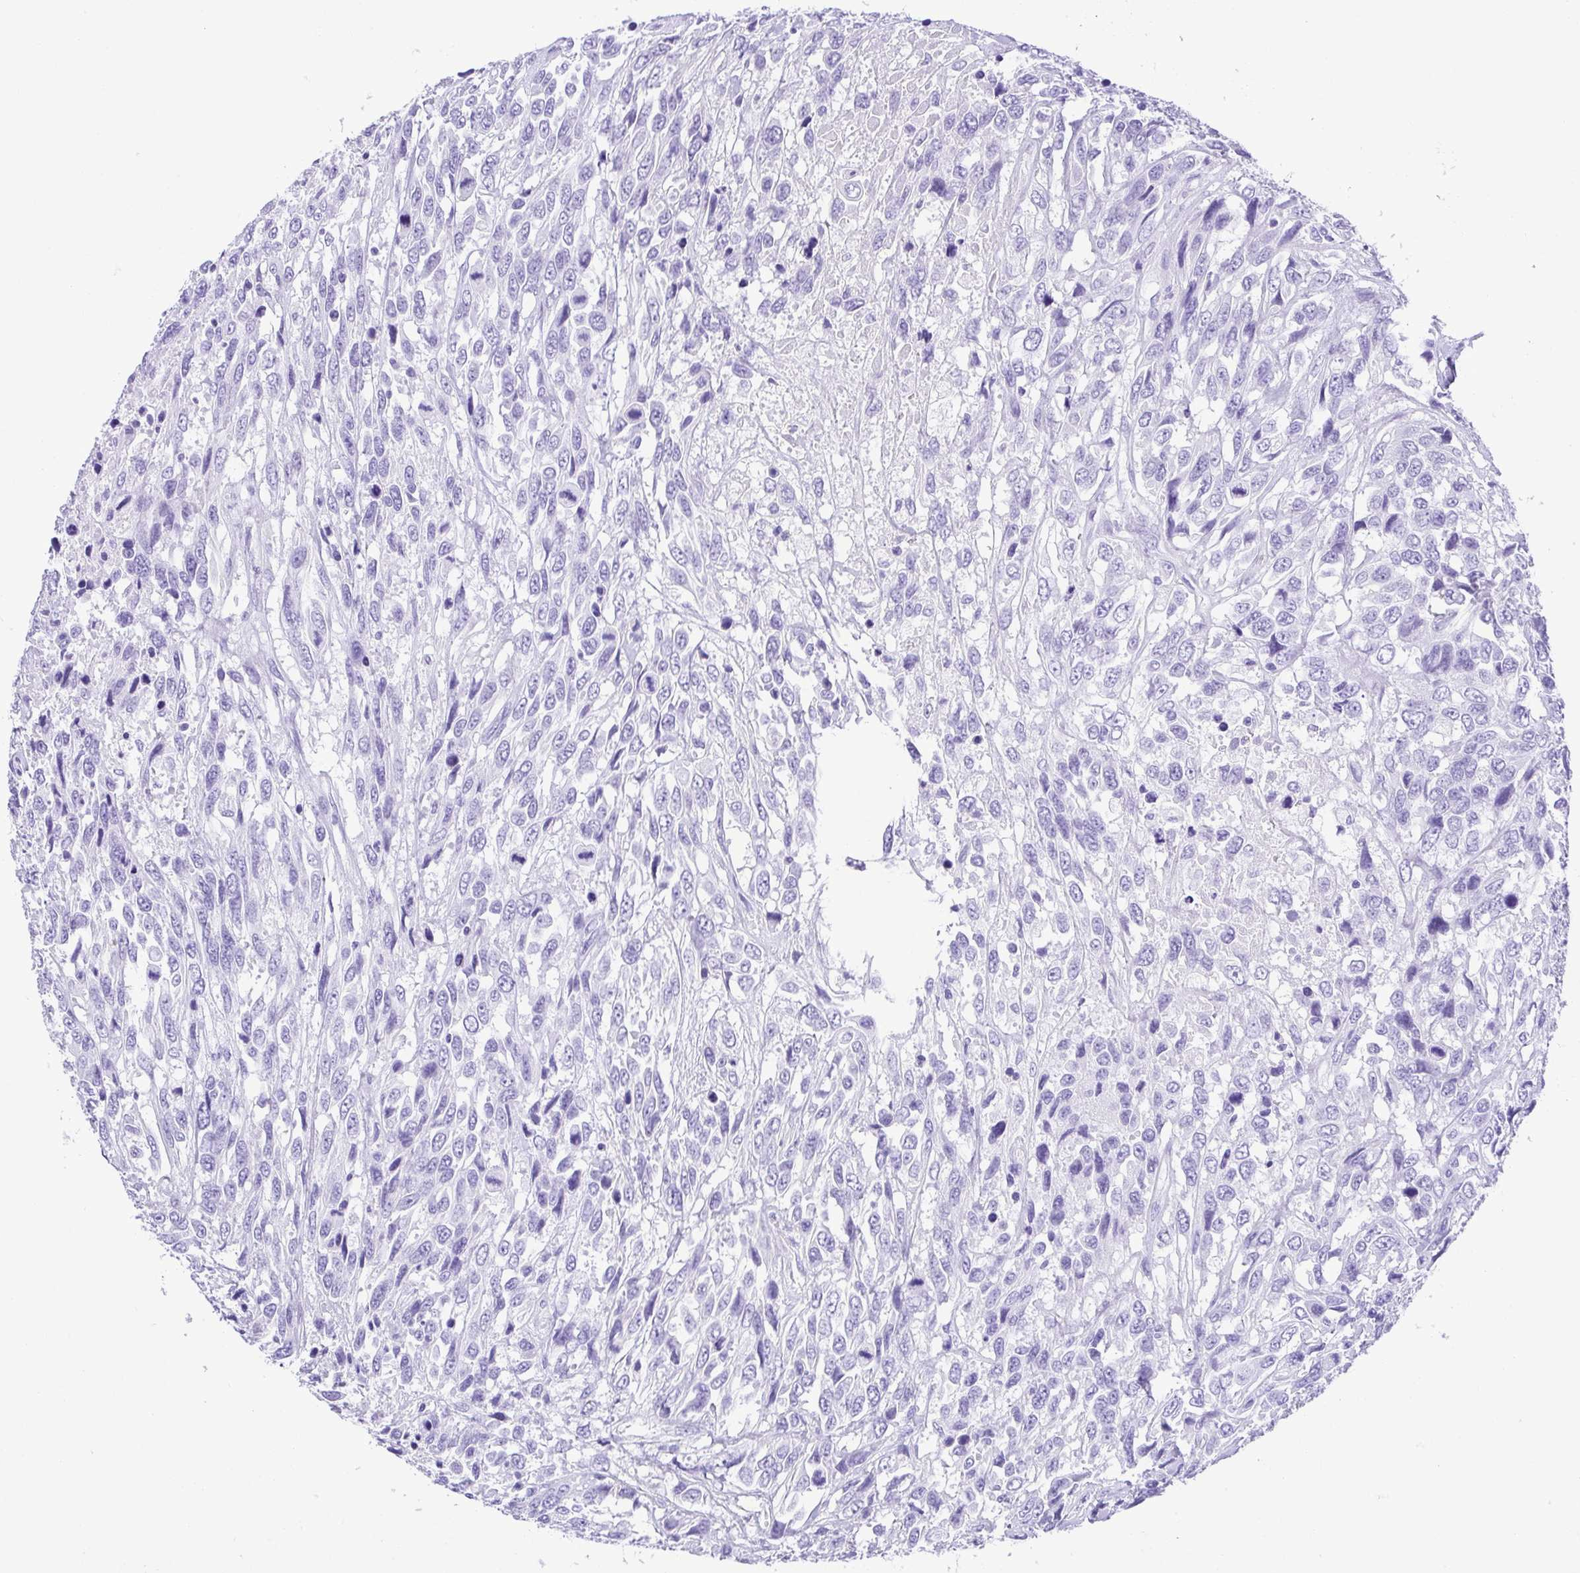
{"staining": {"intensity": "negative", "quantity": "none", "location": "none"}, "tissue": "urothelial cancer", "cell_type": "Tumor cells", "image_type": "cancer", "snomed": [{"axis": "morphology", "description": "Urothelial carcinoma, High grade"}, {"axis": "topography", "description": "Urinary bladder"}], "caption": "Immunohistochemistry of high-grade urothelial carcinoma reveals no positivity in tumor cells. (DAB immunohistochemistry (IHC), high magnification).", "gene": "CDSN", "patient": {"sex": "female", "age": 70}}